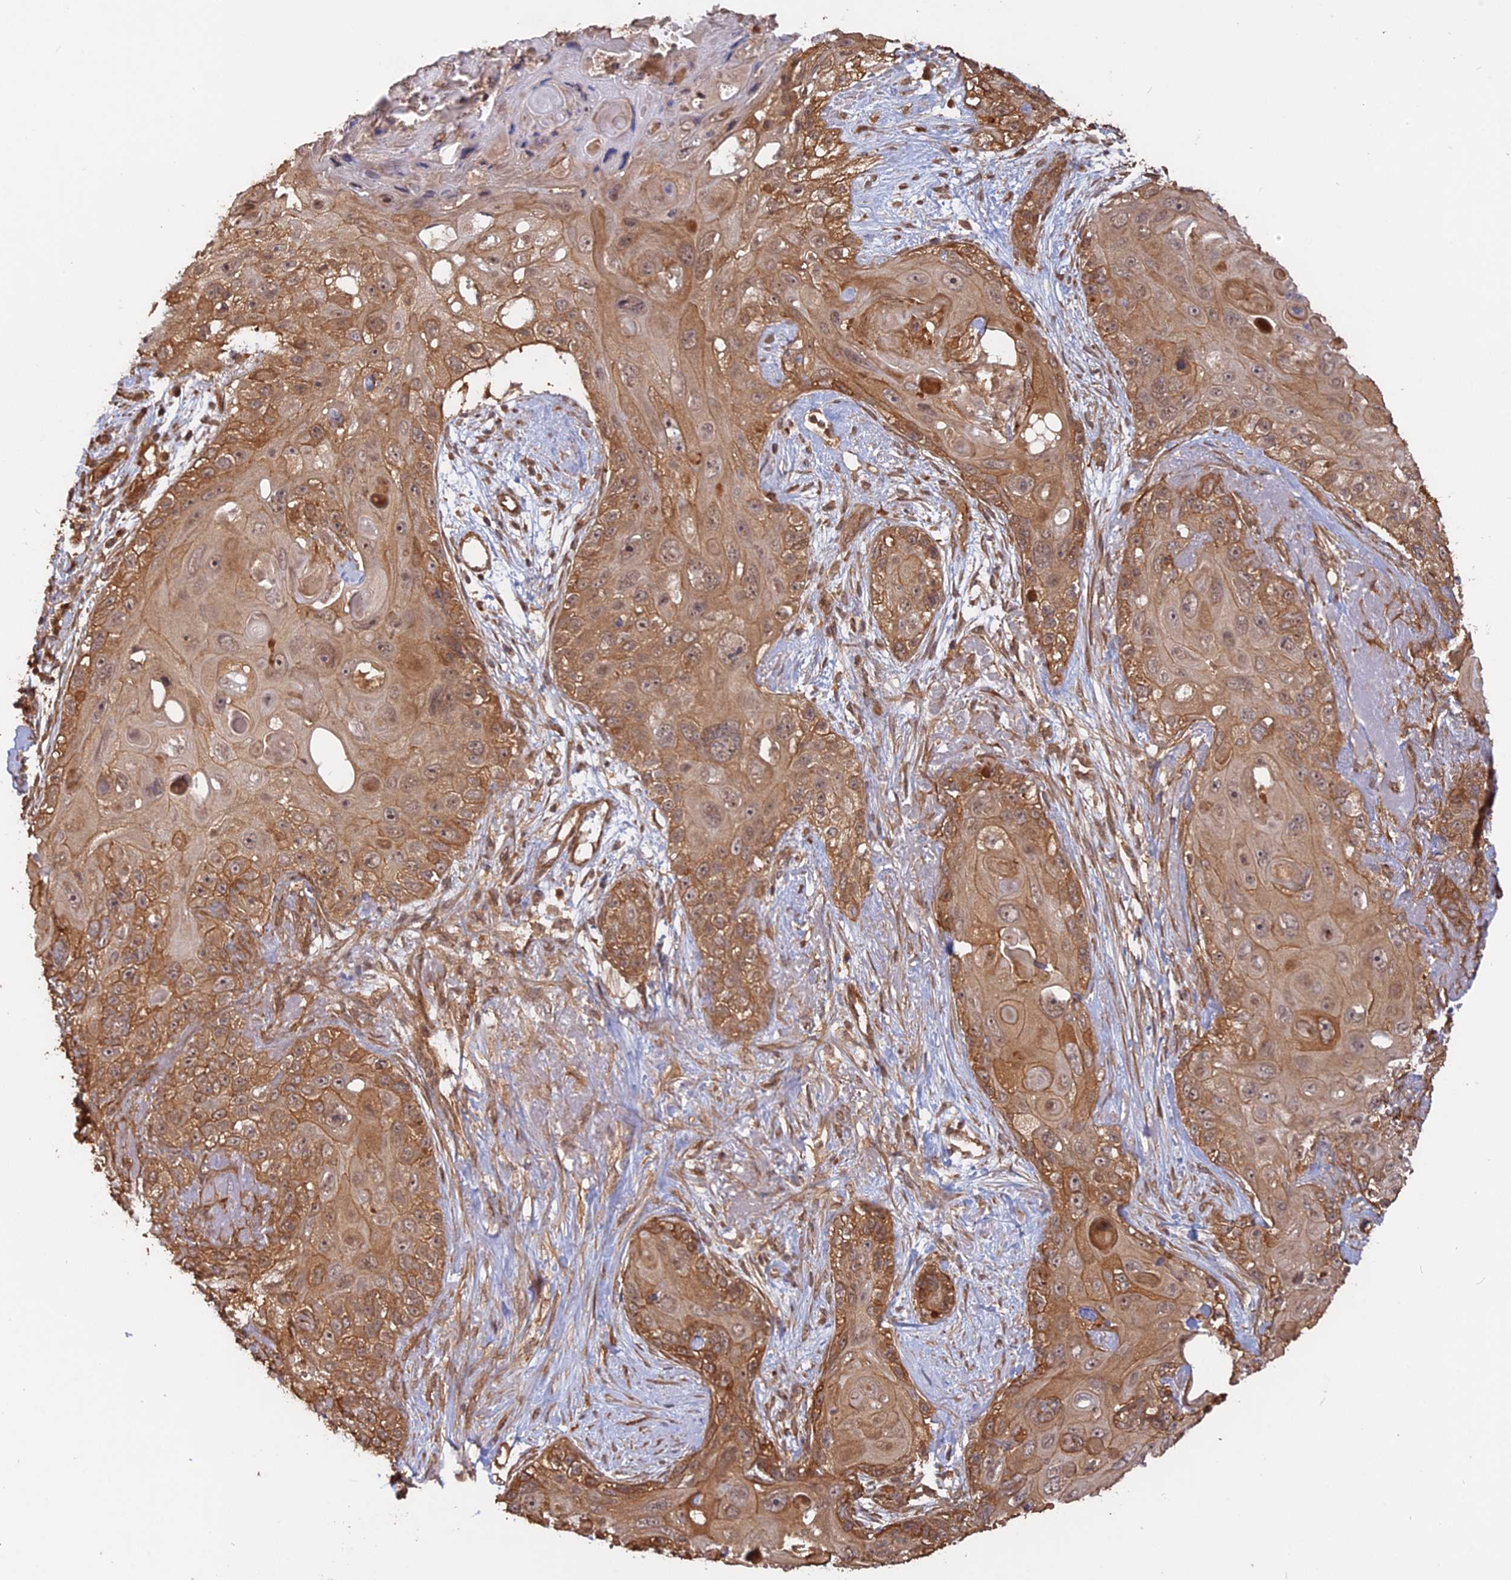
{"staining": {"intensity": "moderate", "quantity": ">75%", "location": "cytoplasmic/membranous"}, "tissue": "skin cancer", "cell_type": "Tumor cells", "image_type": "cancer", "snomed": [{"axis": "morphology", "description": "Normal tissue, NOS"}, {"axis": "morphology", "description": "Squamous cell carcinoma, NOS"}, {"axis": "topography", "description": "Skin"}], "caption": "Human skin cancer (squamous cell carcinoma) stained with a protein marker exhibits moderate staining in tumor cells.", "gene": "CCDC174", "patient": {"sex": "male", "age": 72}}